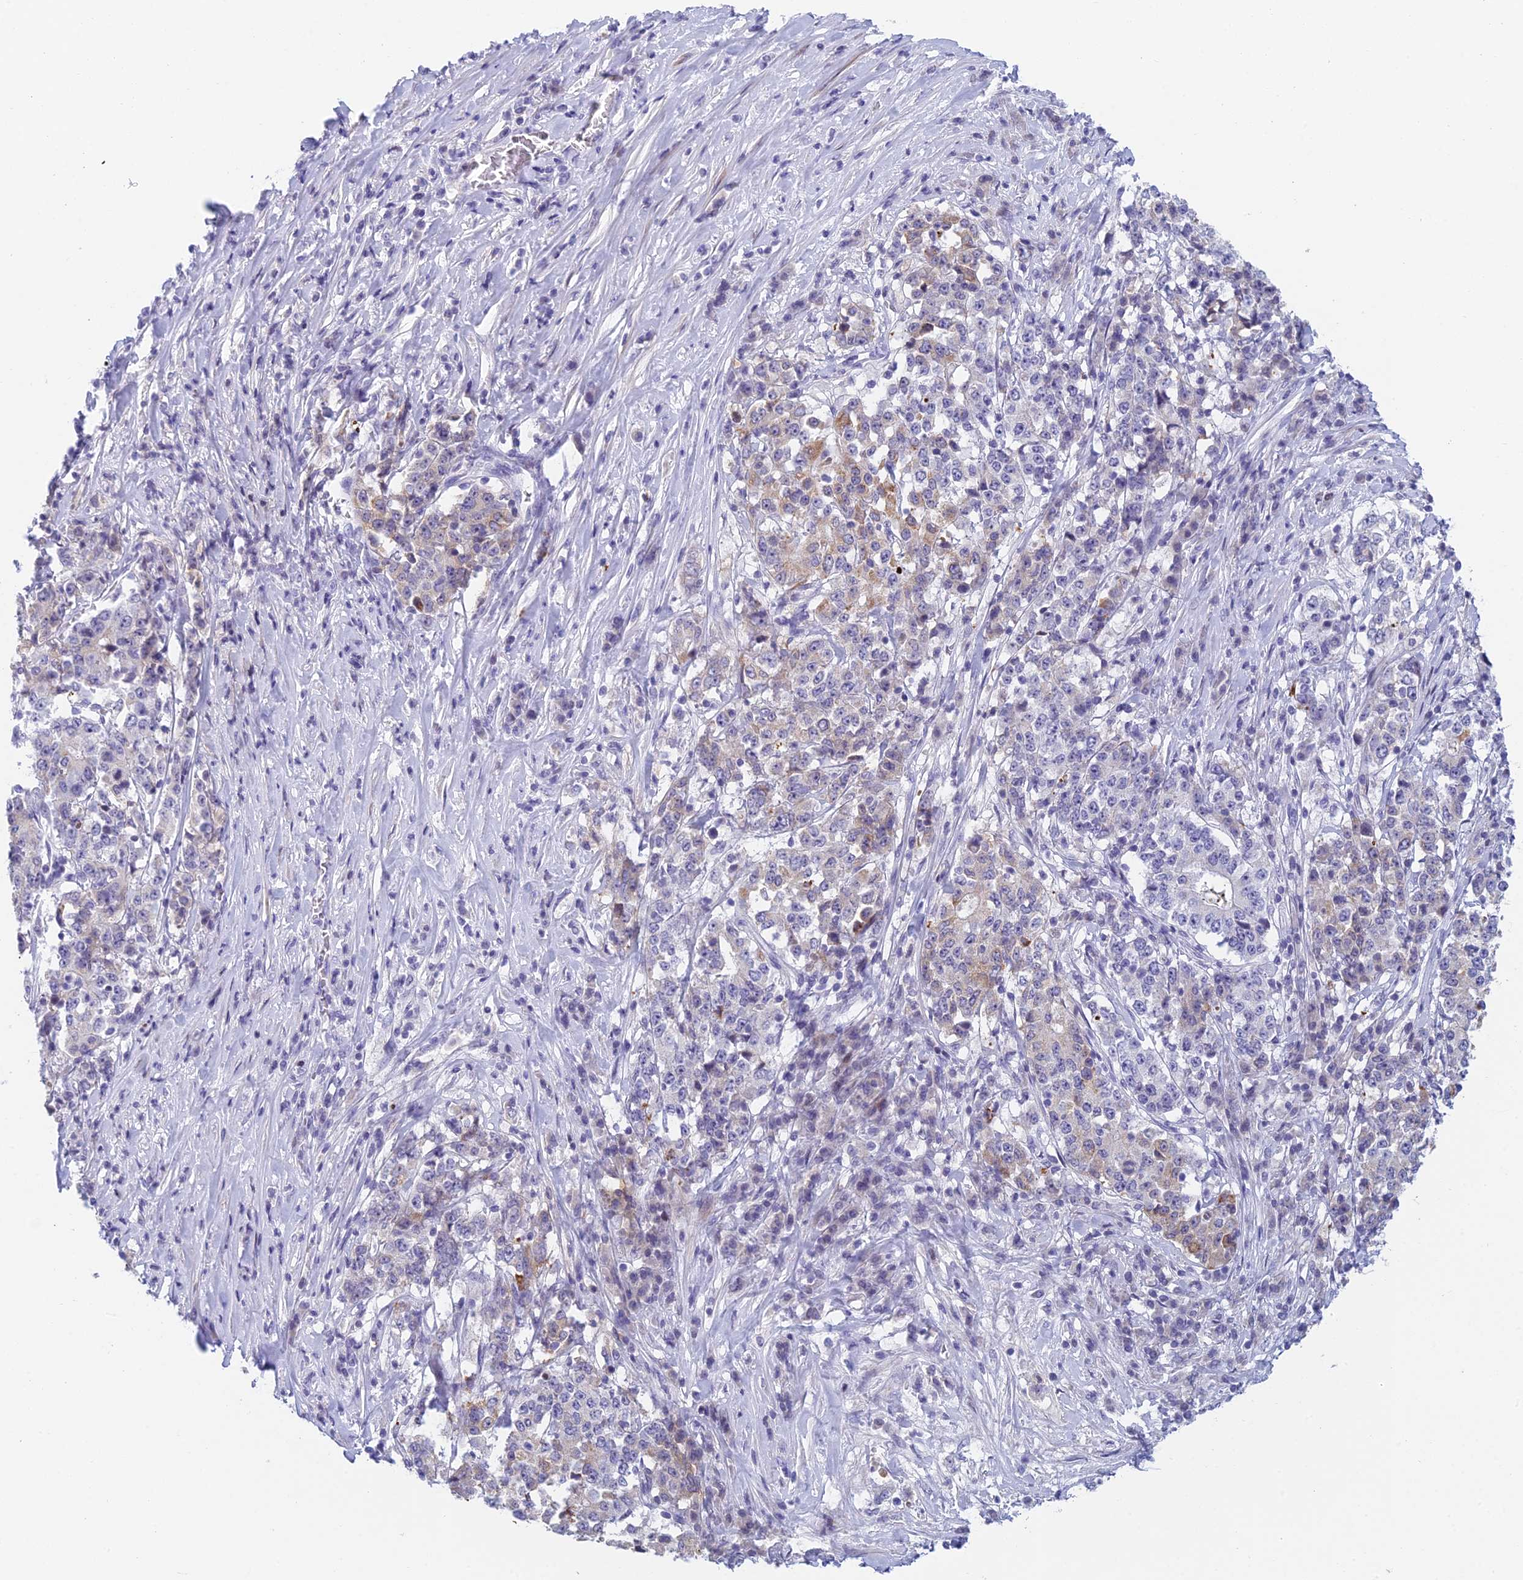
{"staining": {"intensity": "weak", "quantity": "25%-75%", "location": "cytoplasmic/membranous"}, "tissue": "stomach cancer", "cell_type": "Tumor cells", "image_type": "cancer", "snomed": [{"axis": "morphology", "description": "Adenocarcinoma, NOS"}, {"axis": "topography", "description": "Stomach"}], "caption": "This photomicrograph exhibits IHC staining of stomach cancer (adenocarcinoma), with low weak cytoplasmic/membranous staining in about 25%-75% of tumor cells.", "gene": "REXO5", "patient": {"sex": "male", "age": 59}}